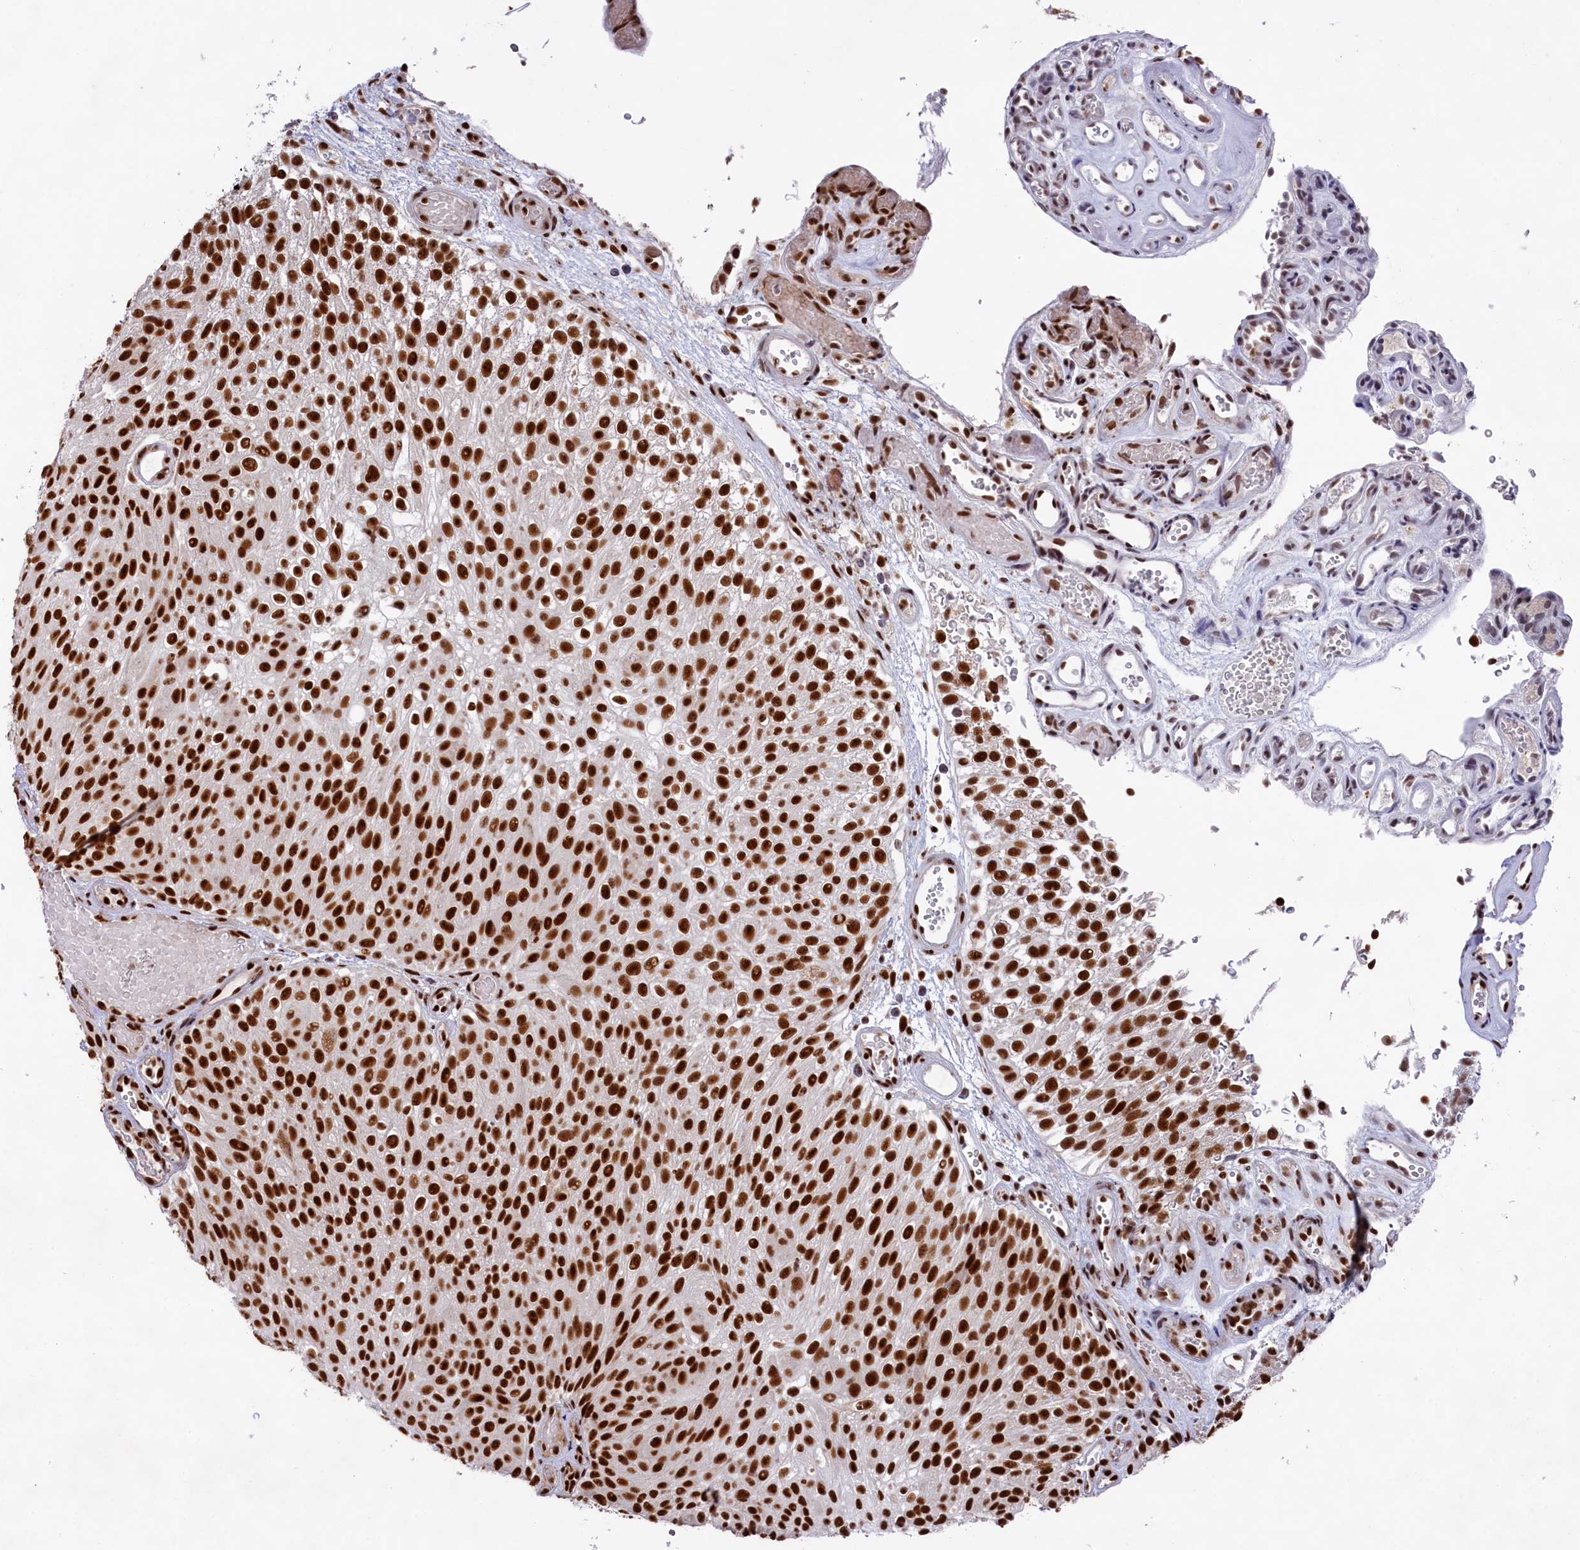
{"staining": {"intensity": "strong", "quantity": ">75%", "location": "nuclear"}, "tissue": "urothelial cancer", "cell_type": "Tumor cells", "image_type": "cancer", "snomed": [{"axis": "morphology", "description": "Urothelial carcinoma, Low grade"}, {"axis": "topography", "description": "Urinary bladder"}], "caption": "There is high levels of strong nuclear expression in tumor cells of urothelial cancer, as demonstrated by immunohistochemical staining (brown color).", "gene": "PRPF31", "patient": {"sex": "male", "age": 78}}